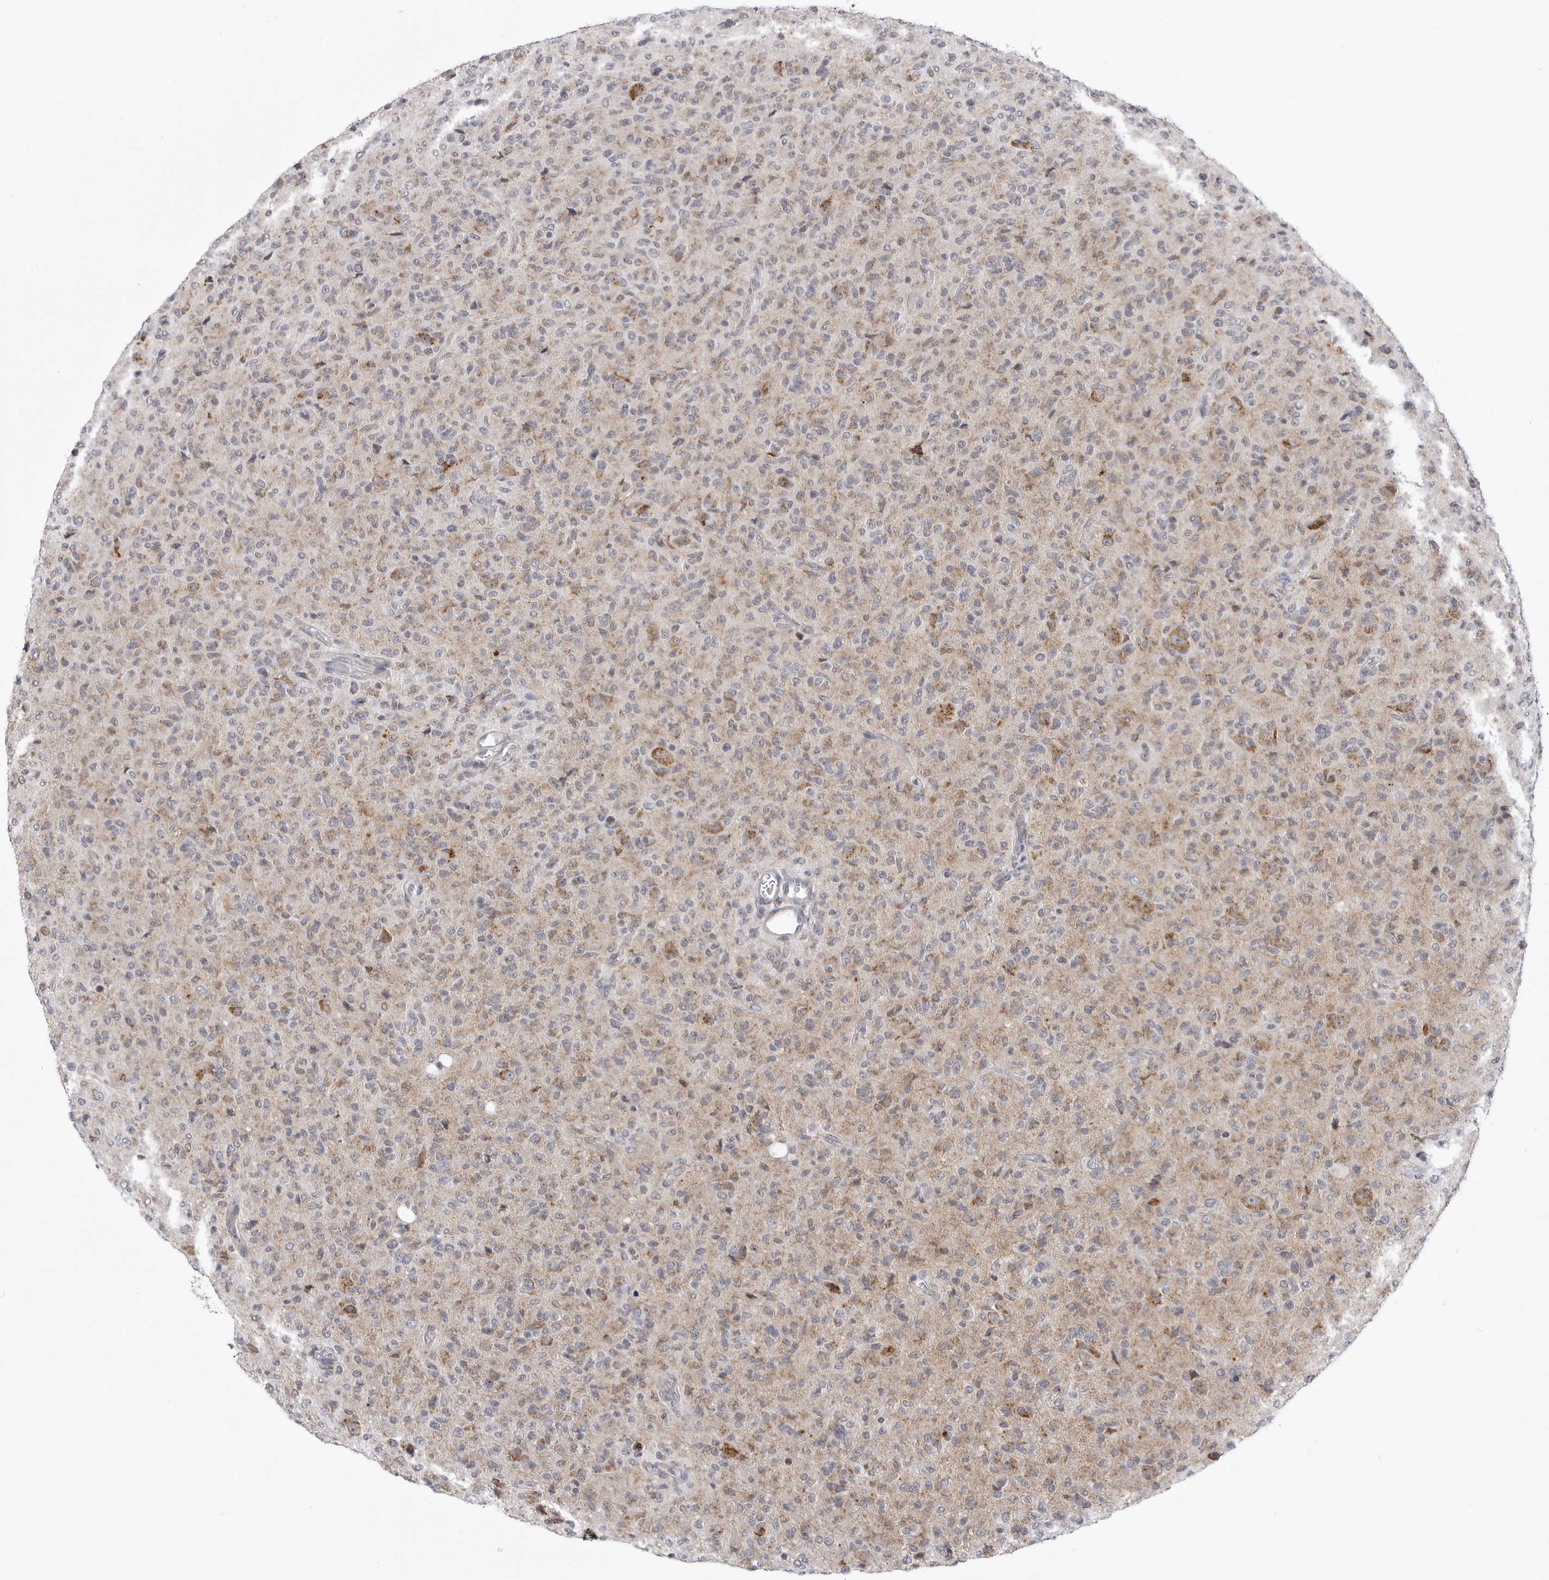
{"staining": {"intensity": "weak", "quantity": "<25%", "location": "cytoplasmic/membranous"}, "tissue": "glioma", "cell_type": "Tumor cells", "image_type": "cancer", "snomed": [{"axis": "morphology", "description": "Glioma, malignant, High grade"}, {"axis": "topography", "description": "Brain"}], "caption": "High magnification brightfield microscopy of high-grade glioma (malignant) stained with DAB (3,3'-diaminobenzidine) (brown) and counterstained with hematoxylin (blue): tumor cells show no significant staining. (DAB immunohistochemistry with hematoxylin counter stain).", "gene": "FH", "patient": {"sex": "female", "age": 57}}